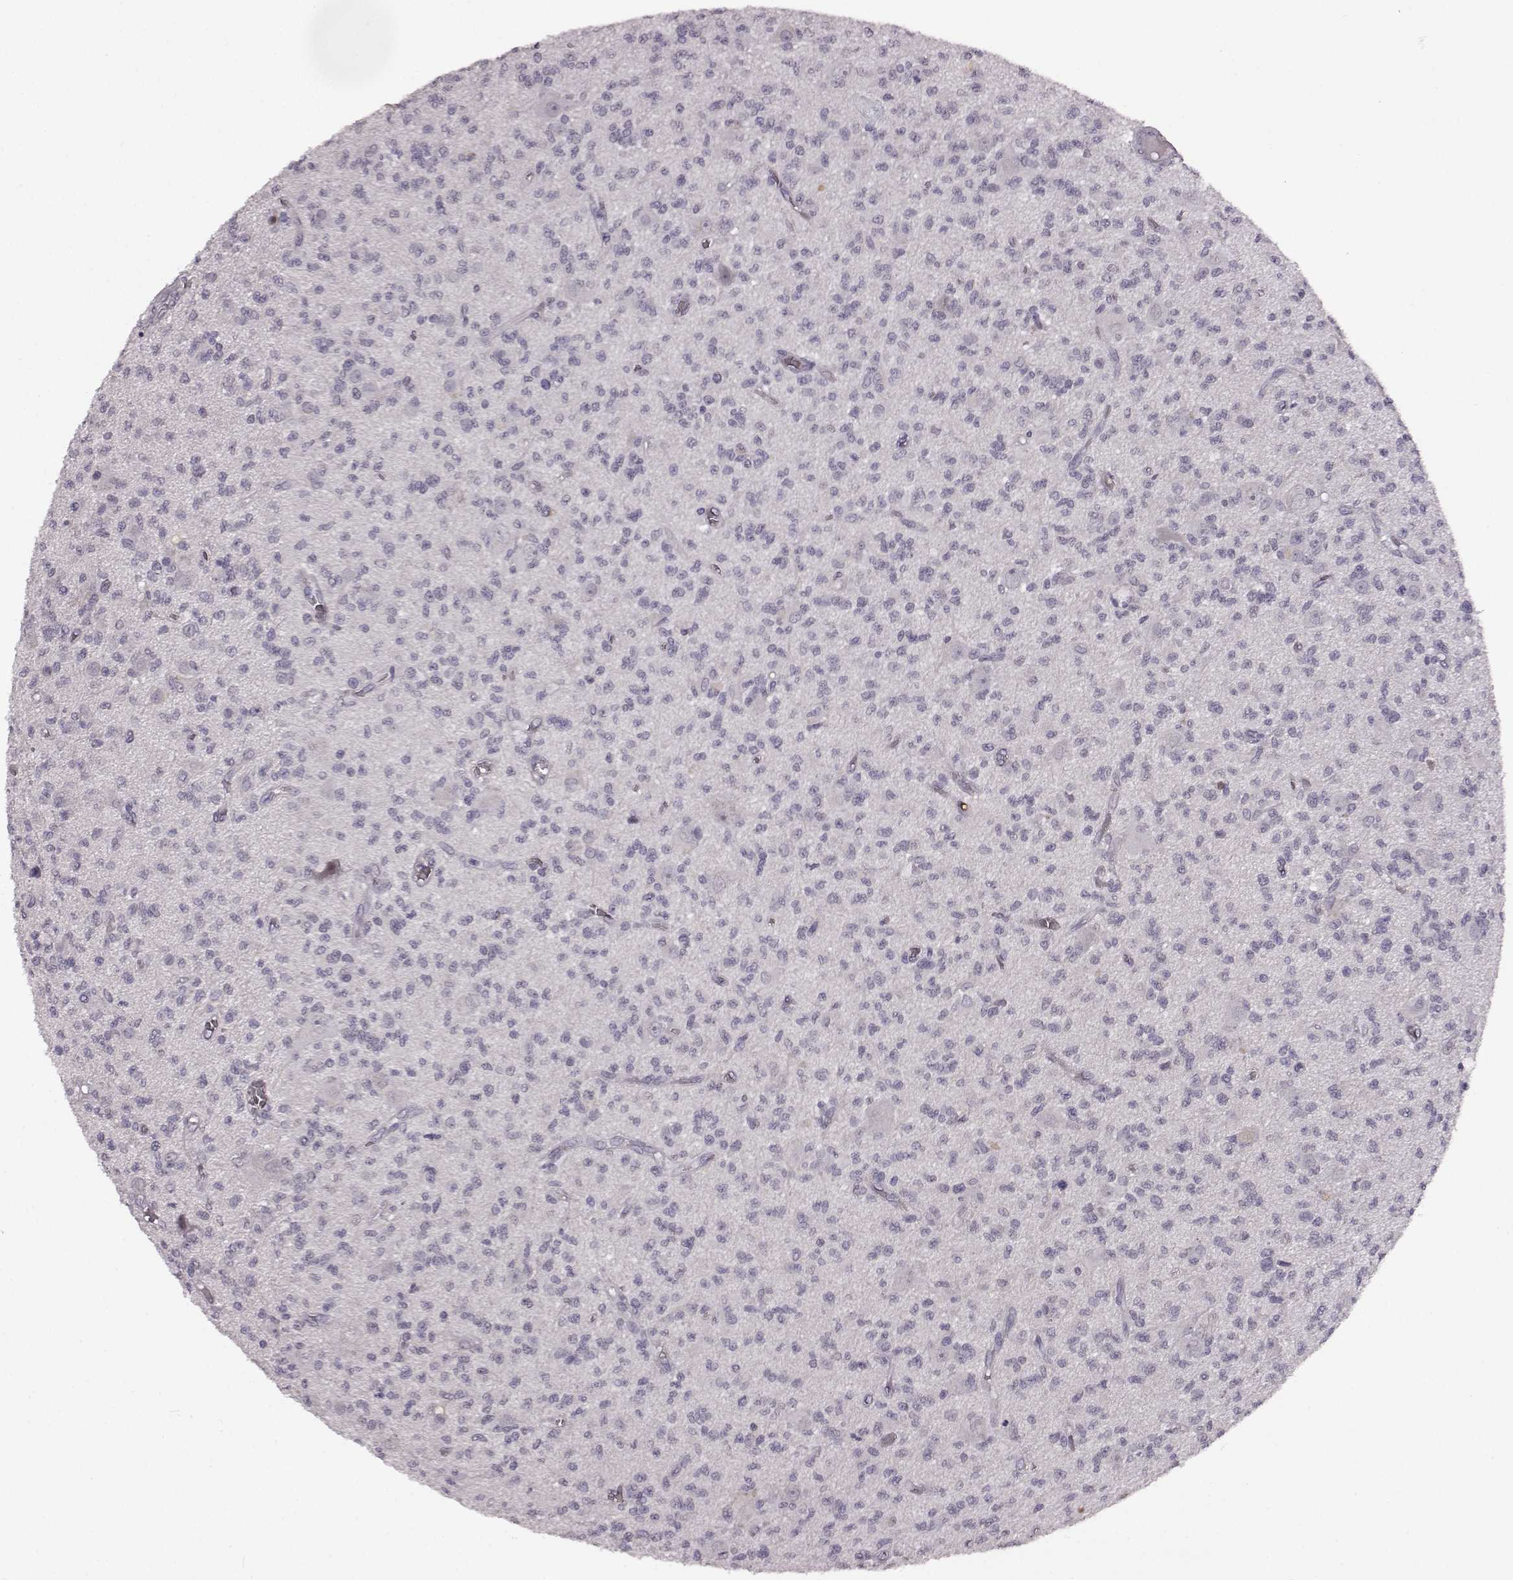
{"staining": {"intensity": "negative", "quantity": "none", "location": "none"}, "tissue": "glioma", "cell_type": "Tumor cells", "image_type": "cancer", "snomed": [{"axis": "morphology", "description": "Glioma, malignant, Low grade"}, {"axis": "topography", "description": "Brain"}], "caption": "Malignant glioma (low-grade) was stained to show a protein in brown. There is no significant expression in tumor cells. (DAB (3,3'-diaminobenzidine) IHC, high magnification).", "gene": "PROP1", "patient": {"sex": "male", "age": 64}}